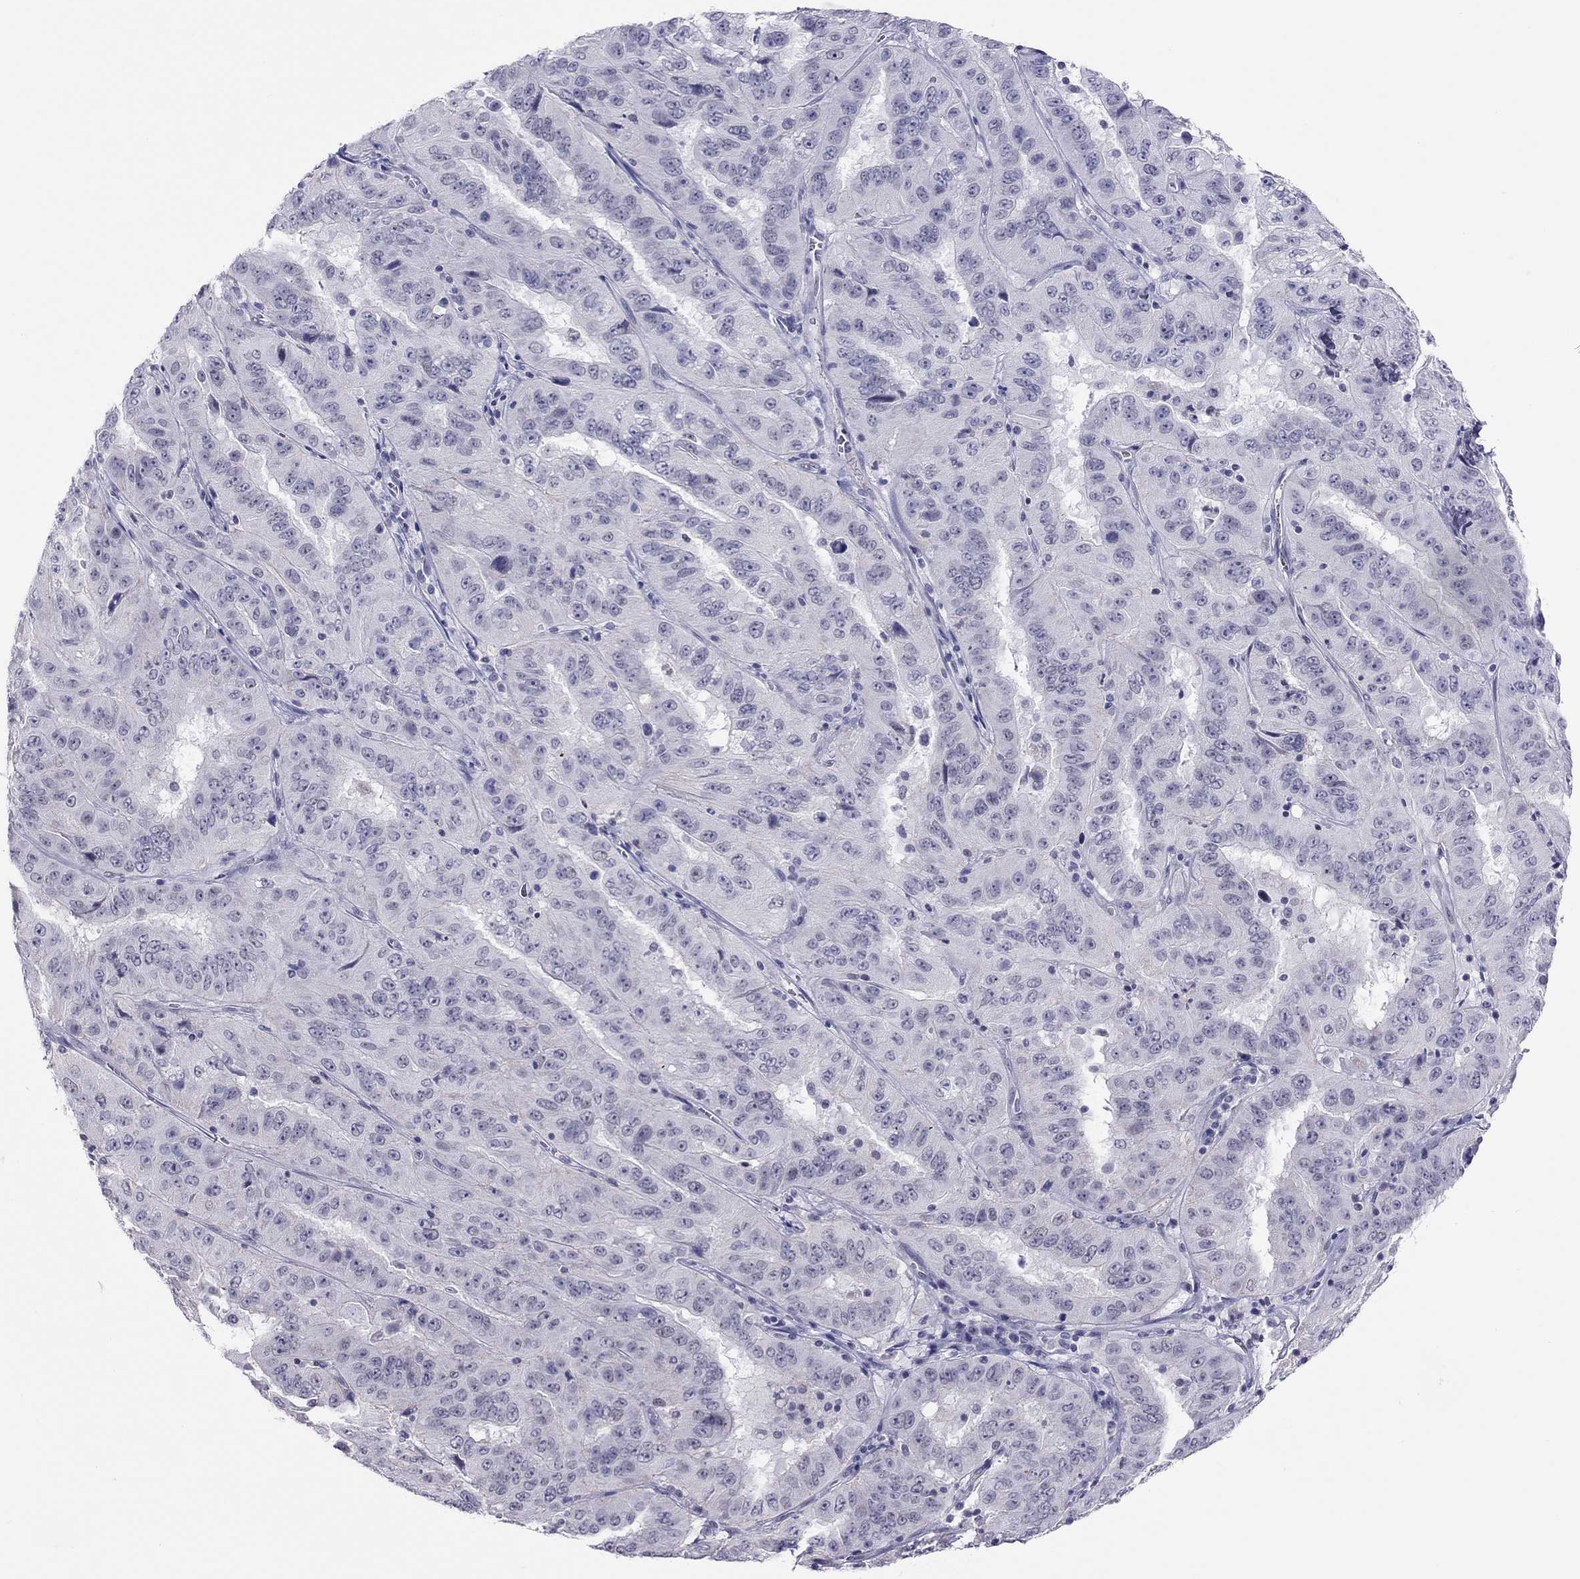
{"staining": {"intensity": "negative", "quantity": "none", "location": "none"}, "tissue": "pancreatic cancer", "cell_type": "Tumor cells", "image_type": "cancer", "snomed": [{"axis": "morphology", "description": "Adenocarcinoma, NOS"}, {"axis": "topography", "description": "Pancreas"}], "caption": "IHC of human pancreatic adenocarcinoma displays no expression in tumor cells. (Stains: DAB (3,3'-diaminobenzidine) immunohistochemistry with hematoxylin counter stain, Microscopy: brightfield microscopy at high magnification).", "gene": "JHY", "patient": {"sex": "male", "age": 63}}